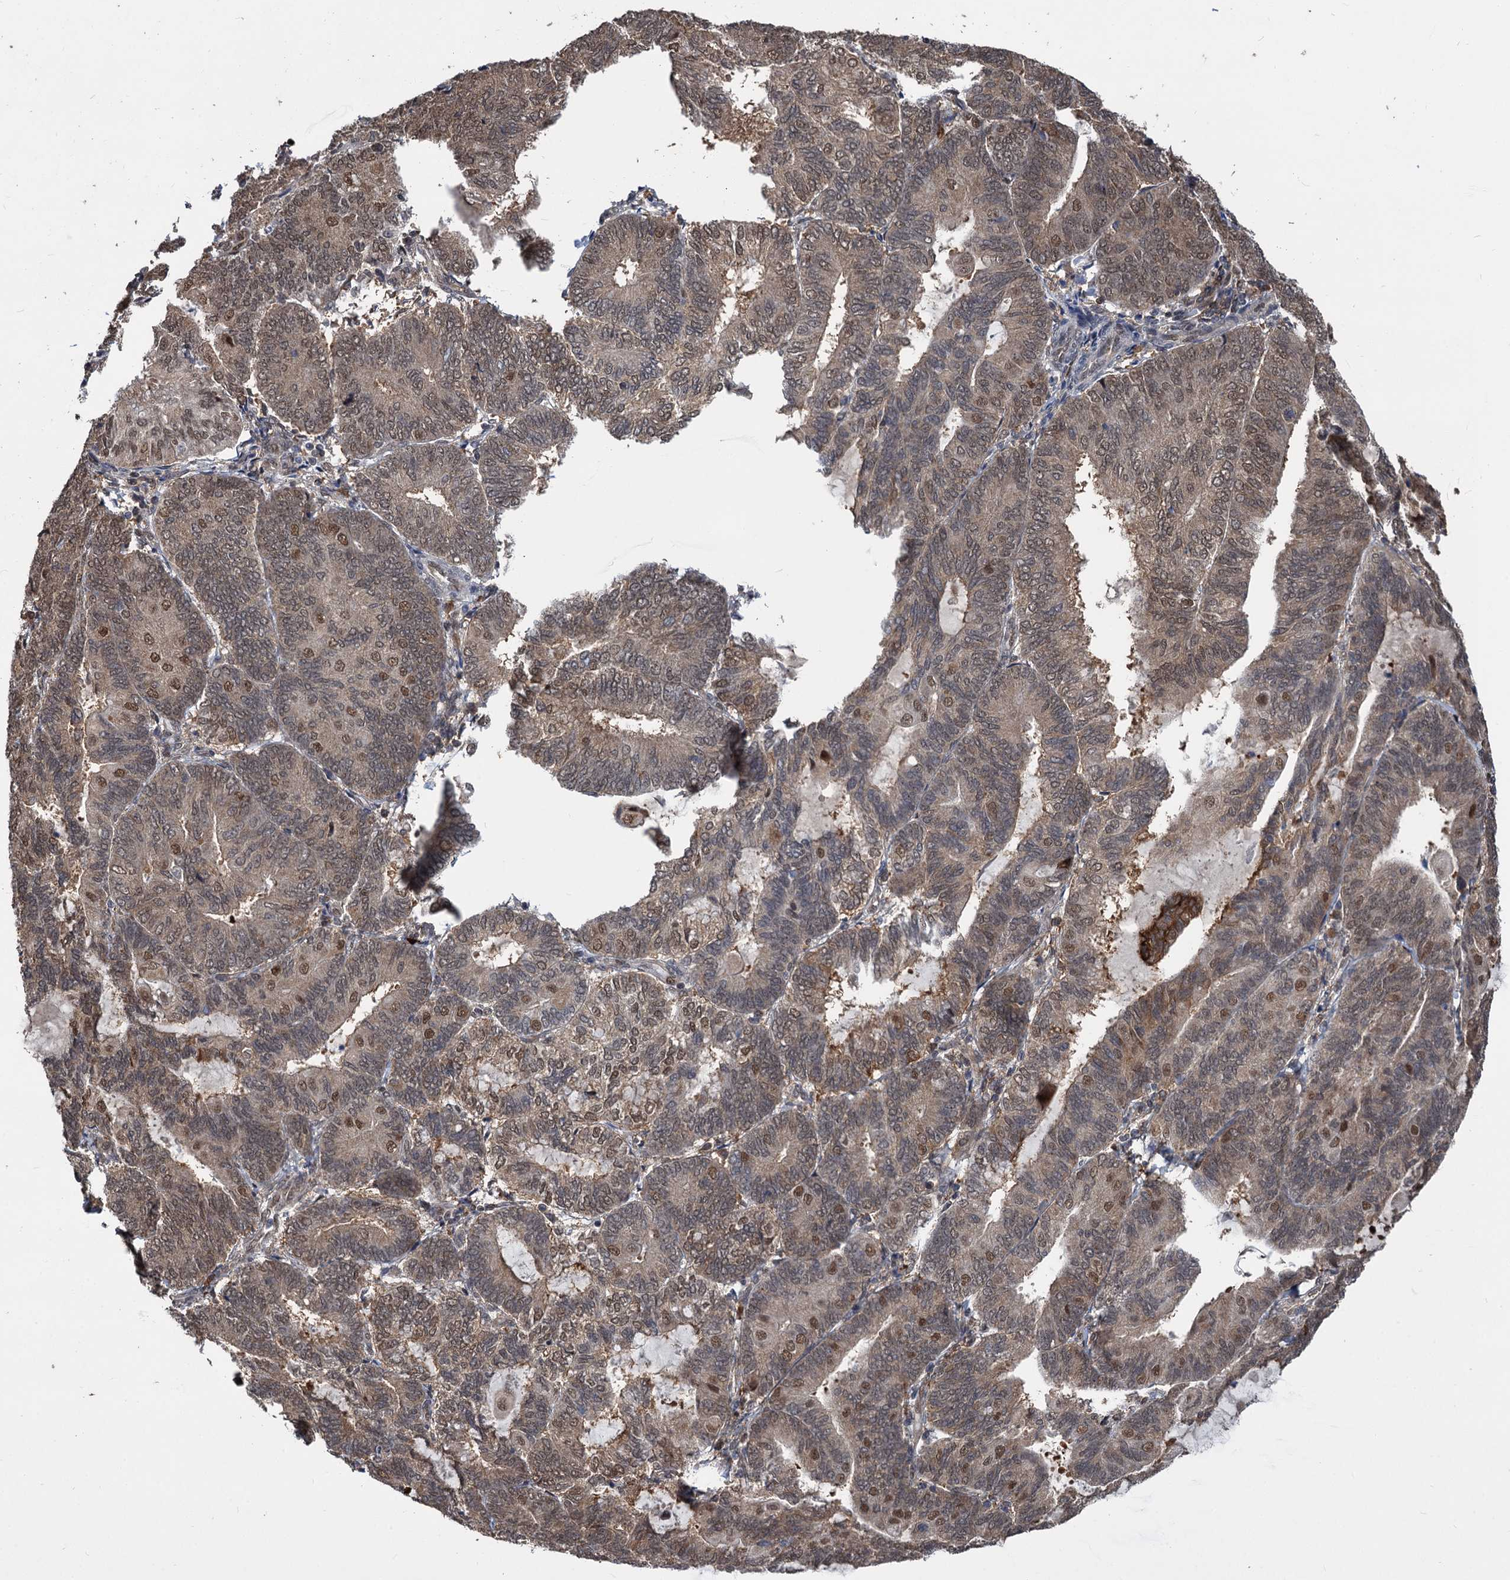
{"staining": {"intensity": "moderate", "quantity": ">75%", "location": "nuclear"}, "tissue": "endometrial cancer", "cell_type": "Tumor cells", "image_type": "cancer", "snomed": [{"axis": "morphology", "description": "Adenocarcinoma, NOS"}, {"axis": "topography", "description": "Endometrium"}], "caption": "Protein expression analysis of adenocarcinoma (endometrial) displays moderate nuclear expression in approximately >75% of tumor cells.", "gene": "PSMD4", "patient": {"sex": "female", "age": 81}}